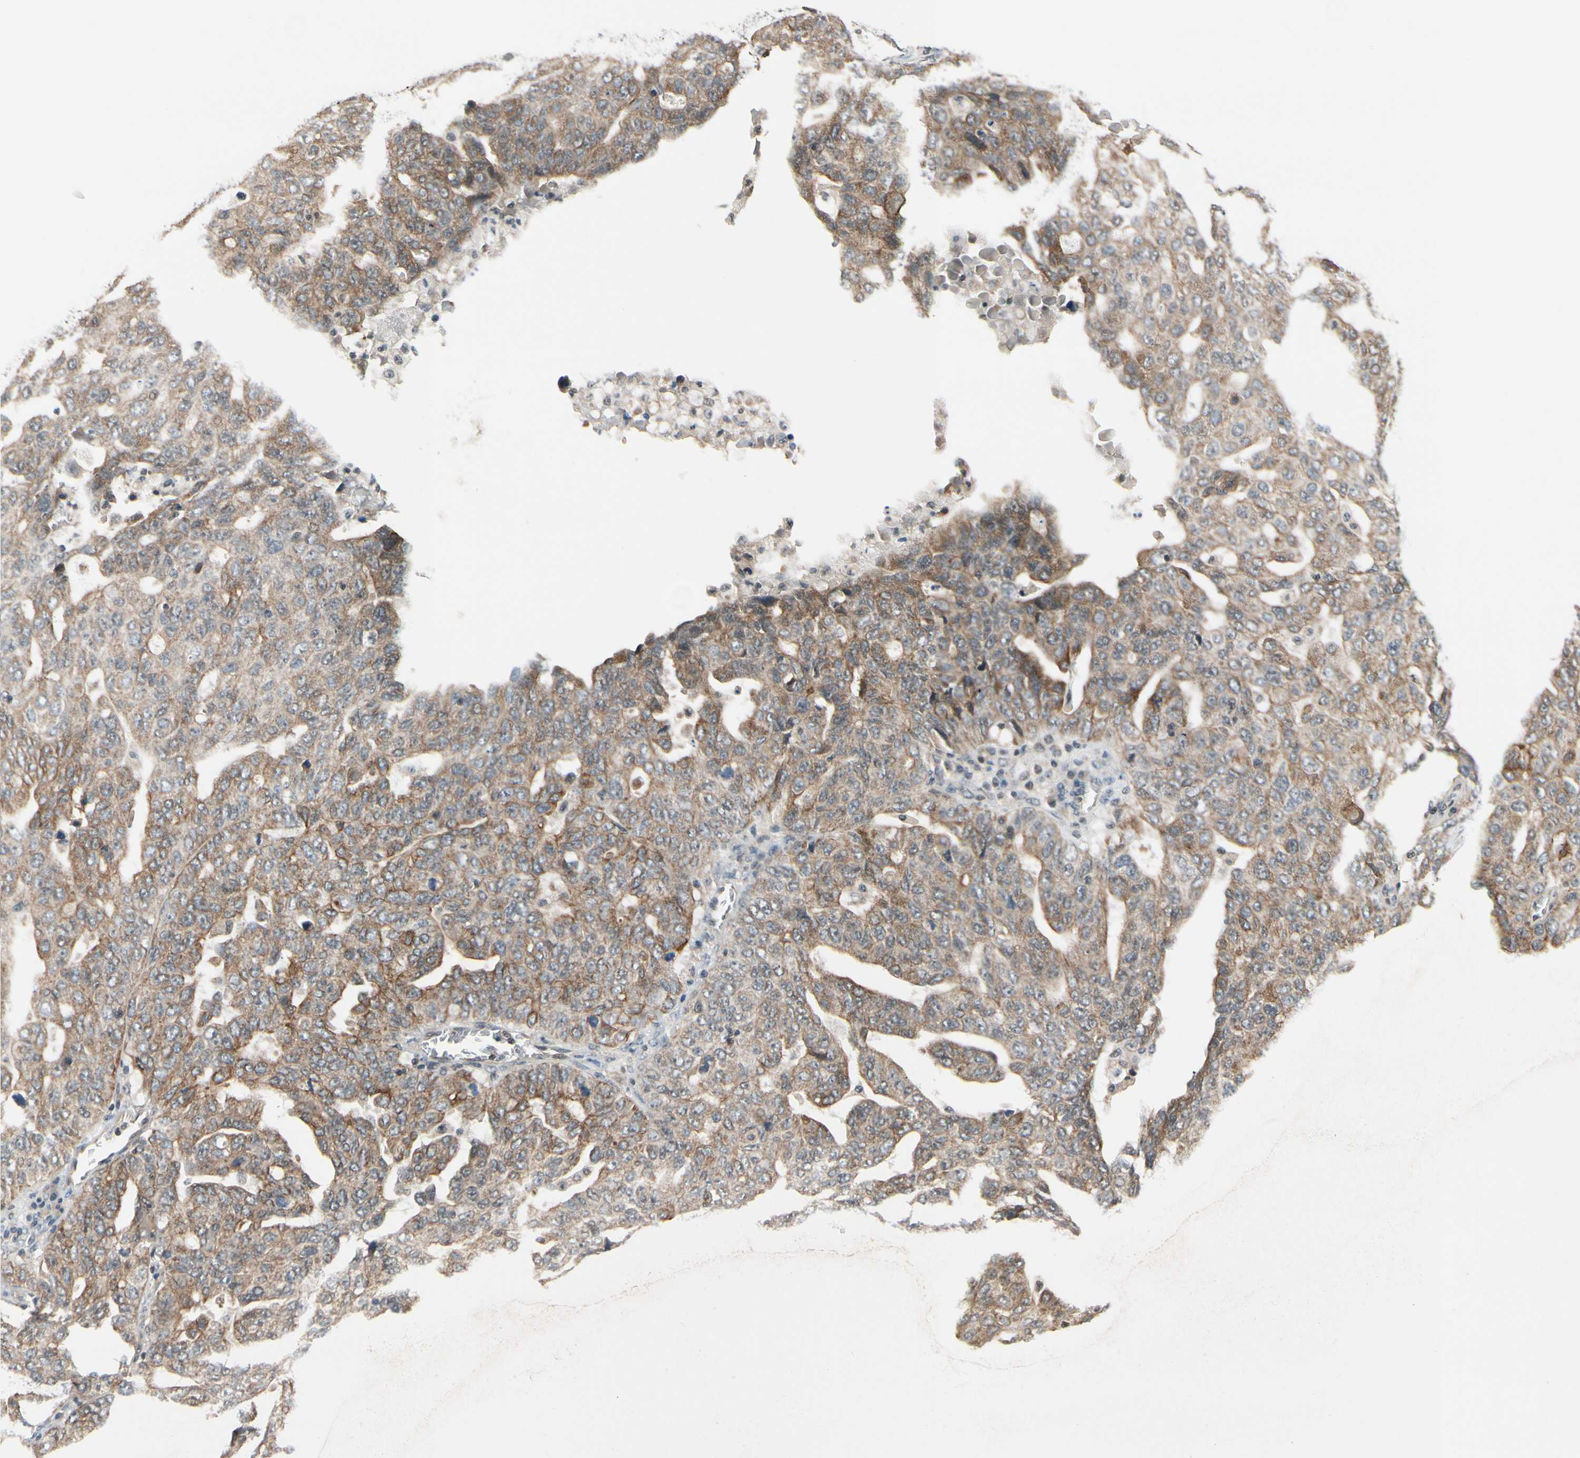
{"staining": {"intensity": "moderate", "quantity": ">75%", "location": "cytoplasmic/membranous"}, "tissue": "ovarian cancer", "cell_type": "Tumor cells", "image_type": "cancer", "snomed": [{"axis": "morphology", "description": "Carcinoma, endometroid"}, {"axis": "topography", "description": "Ovary"}], "caption": "DAB immunohistochemical staining of endometroid carcinoma (ovarian) shows moderate cytoplasmic/membranous protein staining in approximately >75% of tumor cells.", "gene": "TAF12", "patient": {"sex": "female", "age": 62}}